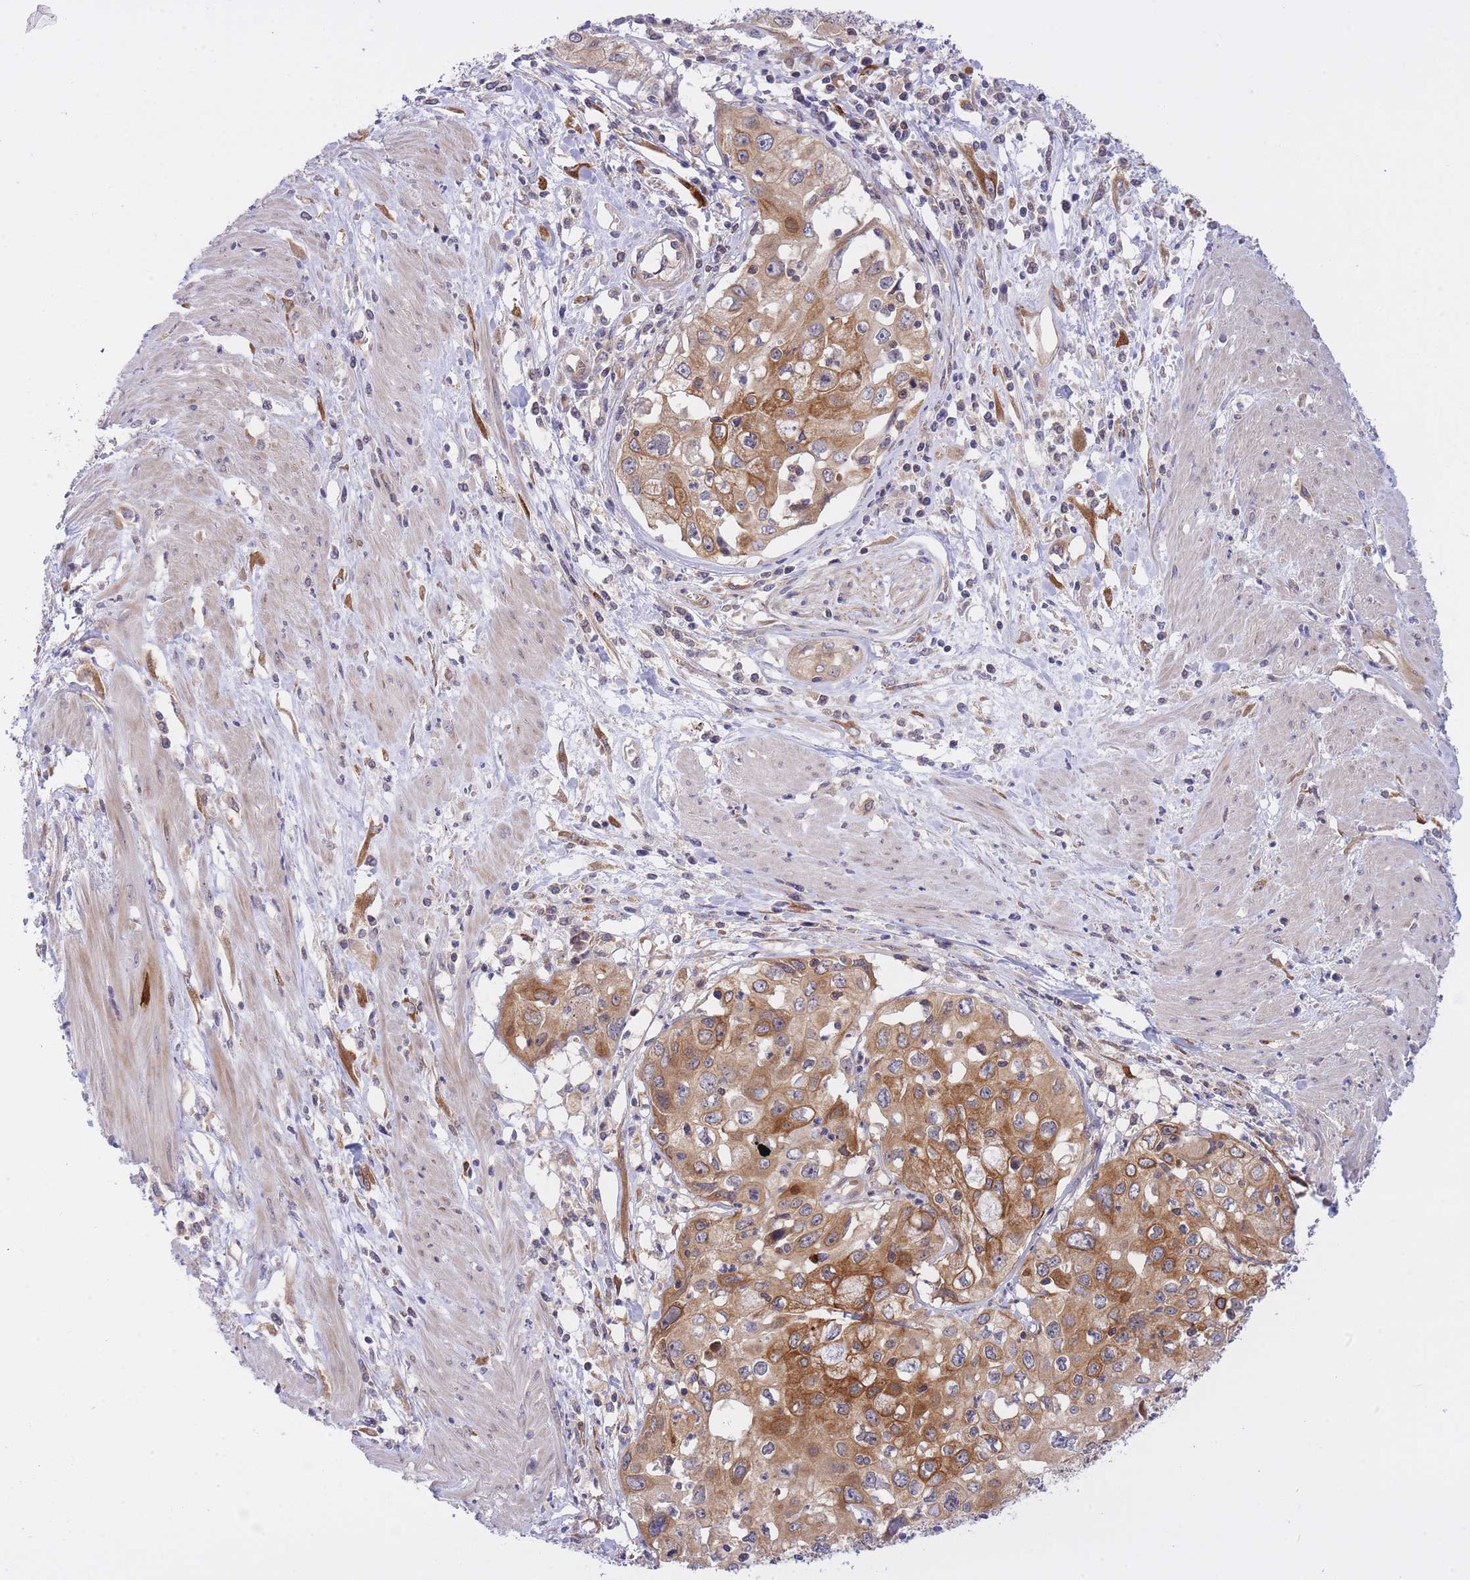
{"staining": {"intensity": "moderate", "quantity": ">75%", "location": "cytoplasmic/membranous"}, "tissue": "cervical cancer", "cell_type": "Tumor cells", "image_type": "cancer", "snomed": [{"axis": "morphology", "description": "Squamous cell carcinoma, NOS"}, {"axis": "topography", "description": "Cervix"}], "caption": "Tumor cells display moderate cytoplasmic/membranous expression in approximately >75% of cells in squamous cell carcinoma (cervical).", "gene": "EIF2B2", "patient": {"sex": "female", "age": 31}}